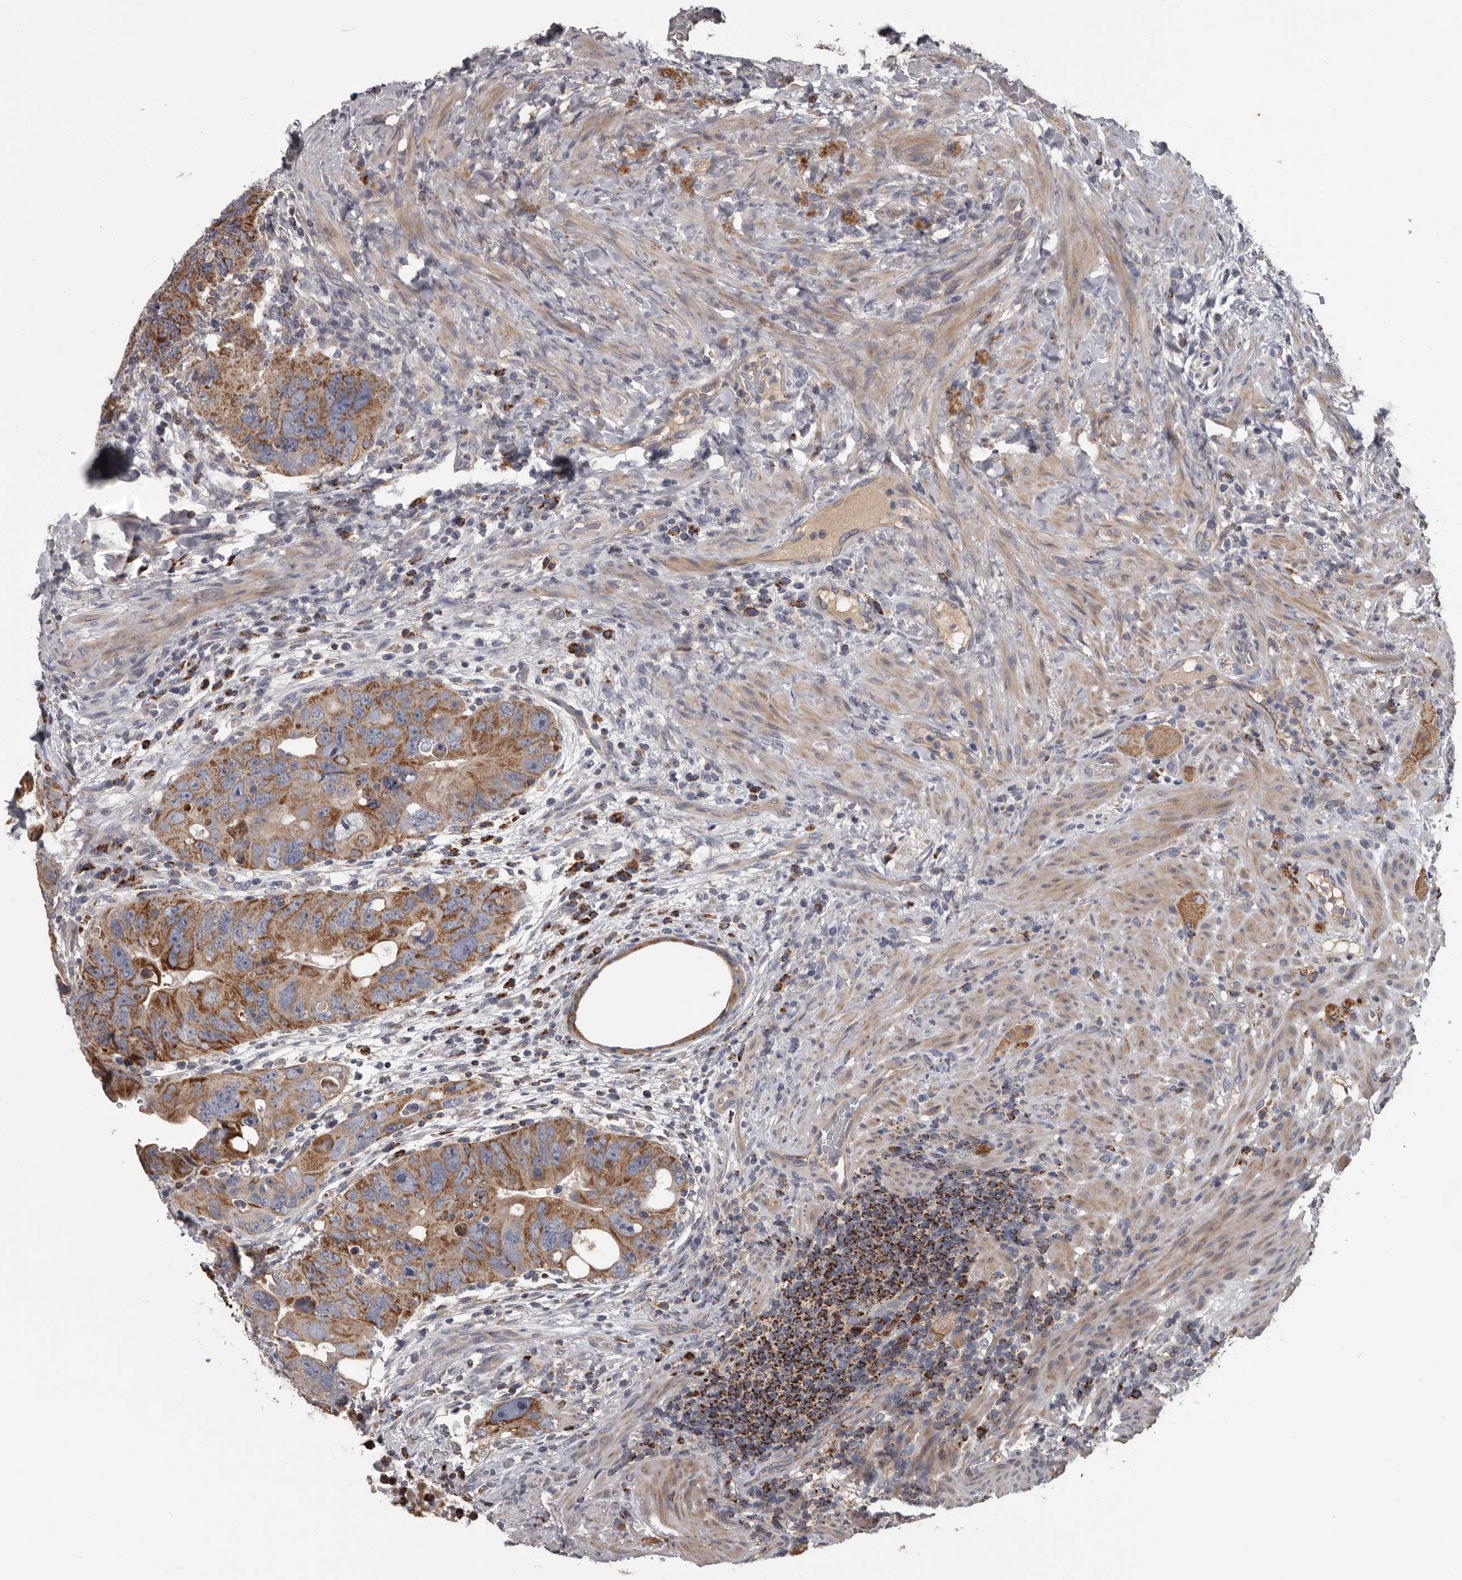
{"staining": {"intensity": "moderate", "quantity": ">75%", "location": "cytoplasmic/membranous"}, "tissue": "colorectal cancer", "cell_type": "Tumor cells", "image_type": "cancer", "snomed": [{"axis": "morphology", "description": "Adenocarcinoma, NOS"}, {"axis": "topography", "description": "Rectum"}], "caption": "A micrograph showing moderate cytoplasmic/membranous positivity in about >75% of tumor cells in colorectal cancer (adenocarcinoma), as visualized by brown immunohistochemical staining.", "gene": "ALDH5A1", "patient": {"sex": "male", "age": 59}}